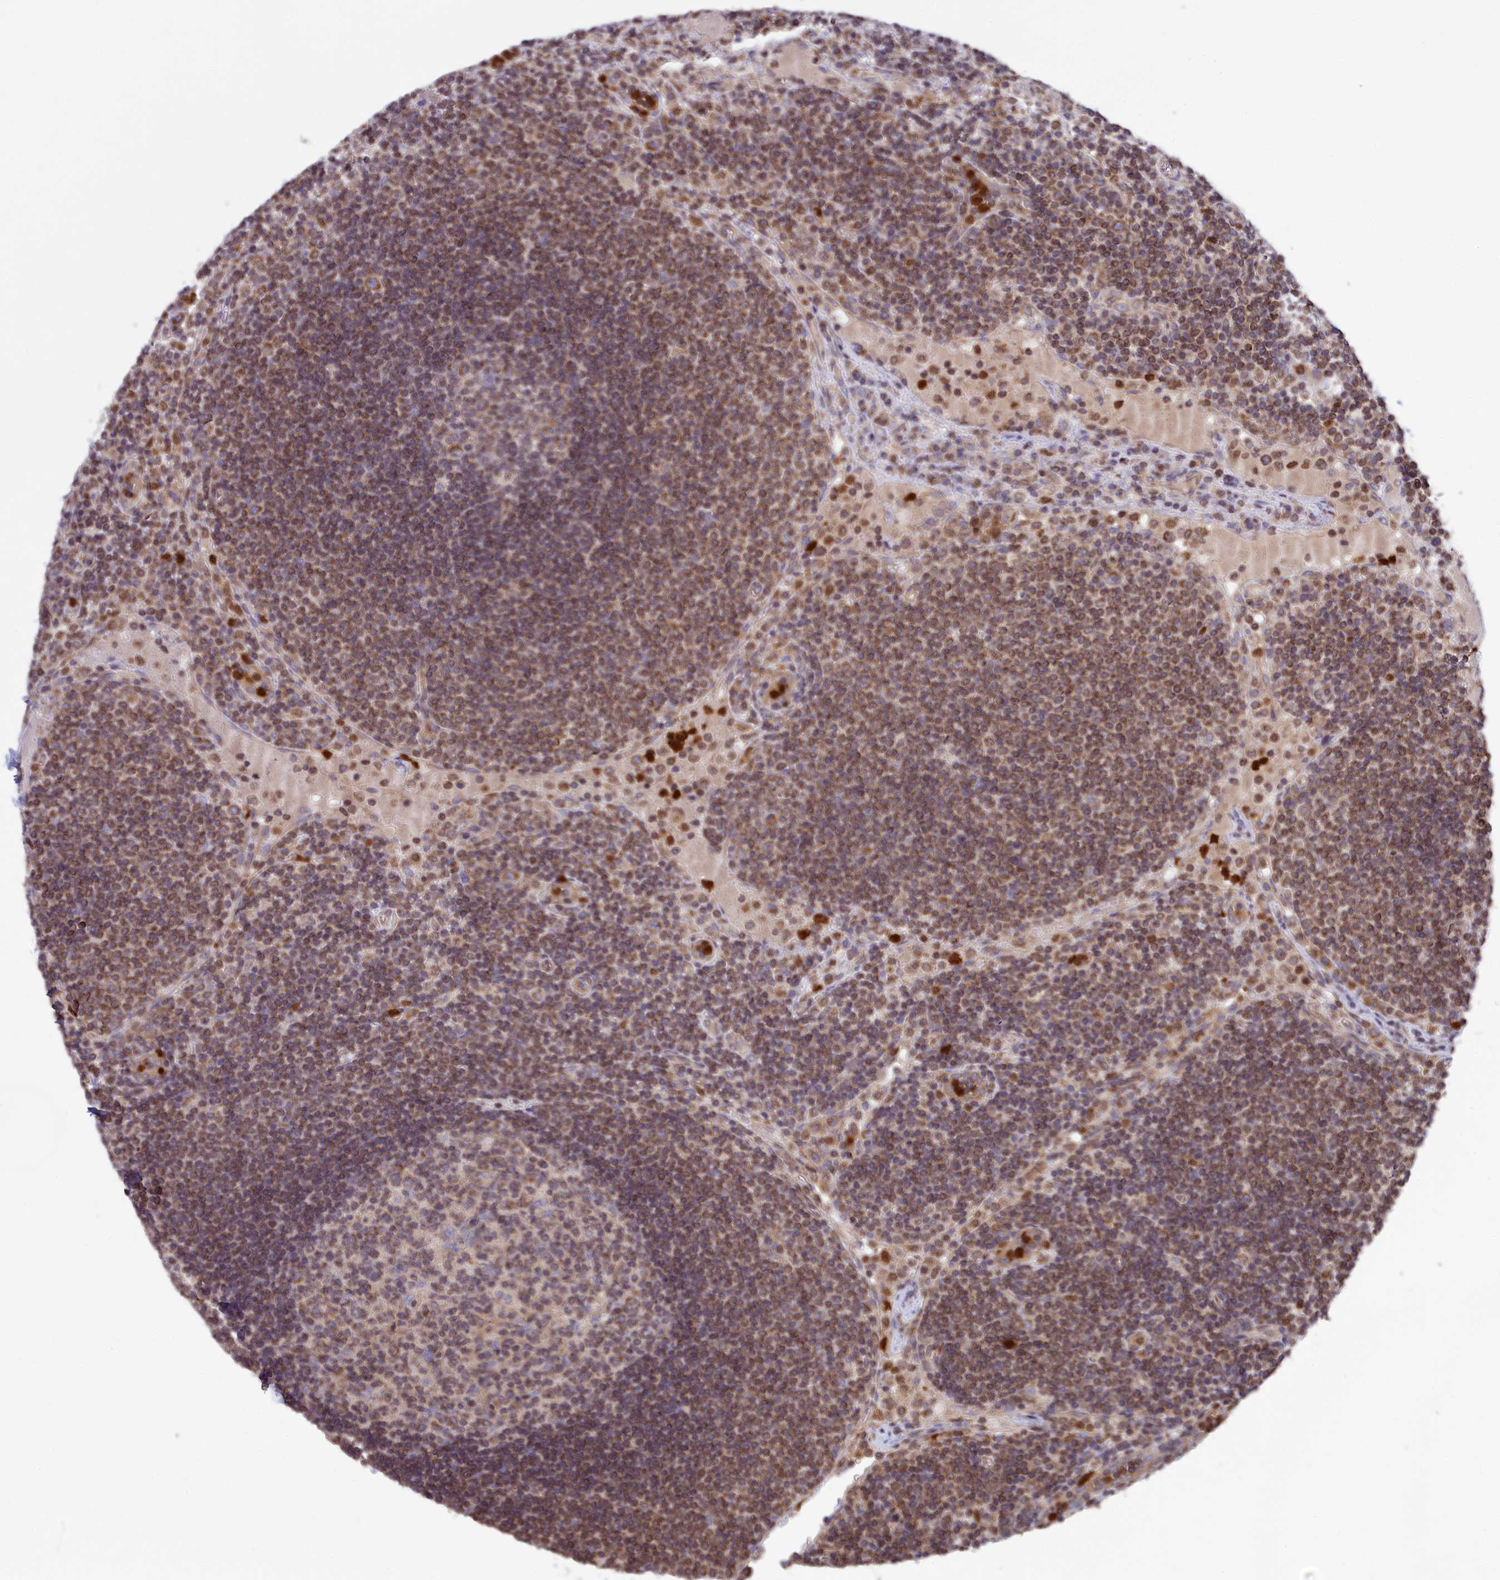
{"staining": {"intensity": "weak", "quantity": "25%-75%", "location": "cytoplasmic/membranous"}, "tissue": "lymph node", "cell_type": "Germinal center cells", "image_type": "normal", "snomed": [{"axis": "morphology", "description": "Normal tissue, NOS"}, {"axis": "topography", "description": "Lymph node"}], "caption": "Immunohistochemistry (IHC) histopathology image of unremarkable lymph node stained for a protein (brown), which exhibits low levels of weak cytoplasmic/membranous expression in approximately 25%-75% of germinal center cells.", "gene": "PKHD1L1", "patient": {"sex": "female", "age": 53}}